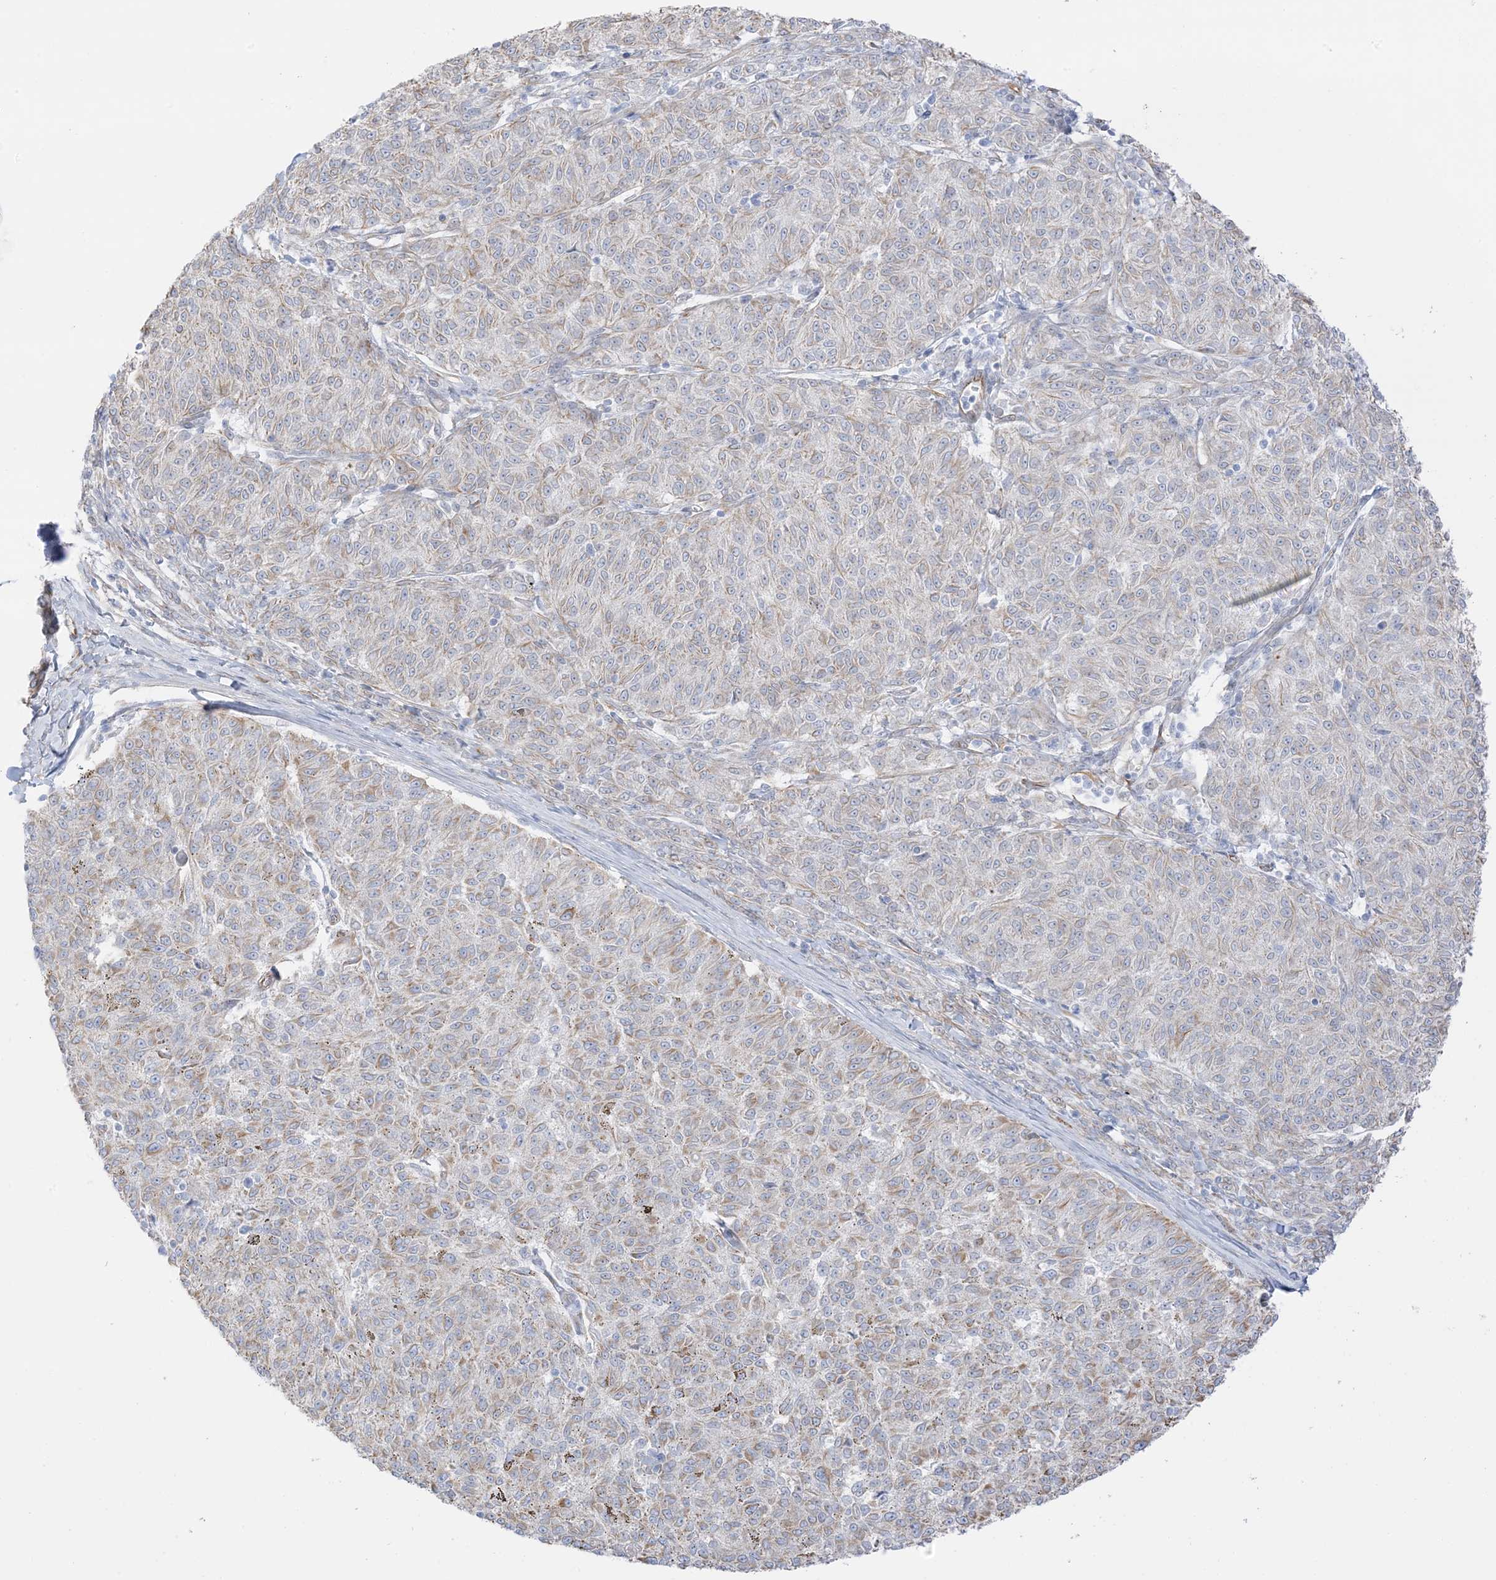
{"staining": {"intensity": "weak", "quantity": "<25%", "location": "cytoplasmic/membranous"}, "tissue": "melanoma", "cell_type": "Tumor cells", "image_type": "cancer", "snomed": [{"axis": "morphology", "description": "Malignant melanoma, NOS"}, {"axis": "topography", "description": "Skin"}], "caption": "Immunohistochemistry micrograph of neoplastic tissue: human malignant melanoma stained with DAB displays no significant protein positivity in tumor cells.", "gene": "PID1", "patient": {"sex": "female", "age": 72}}